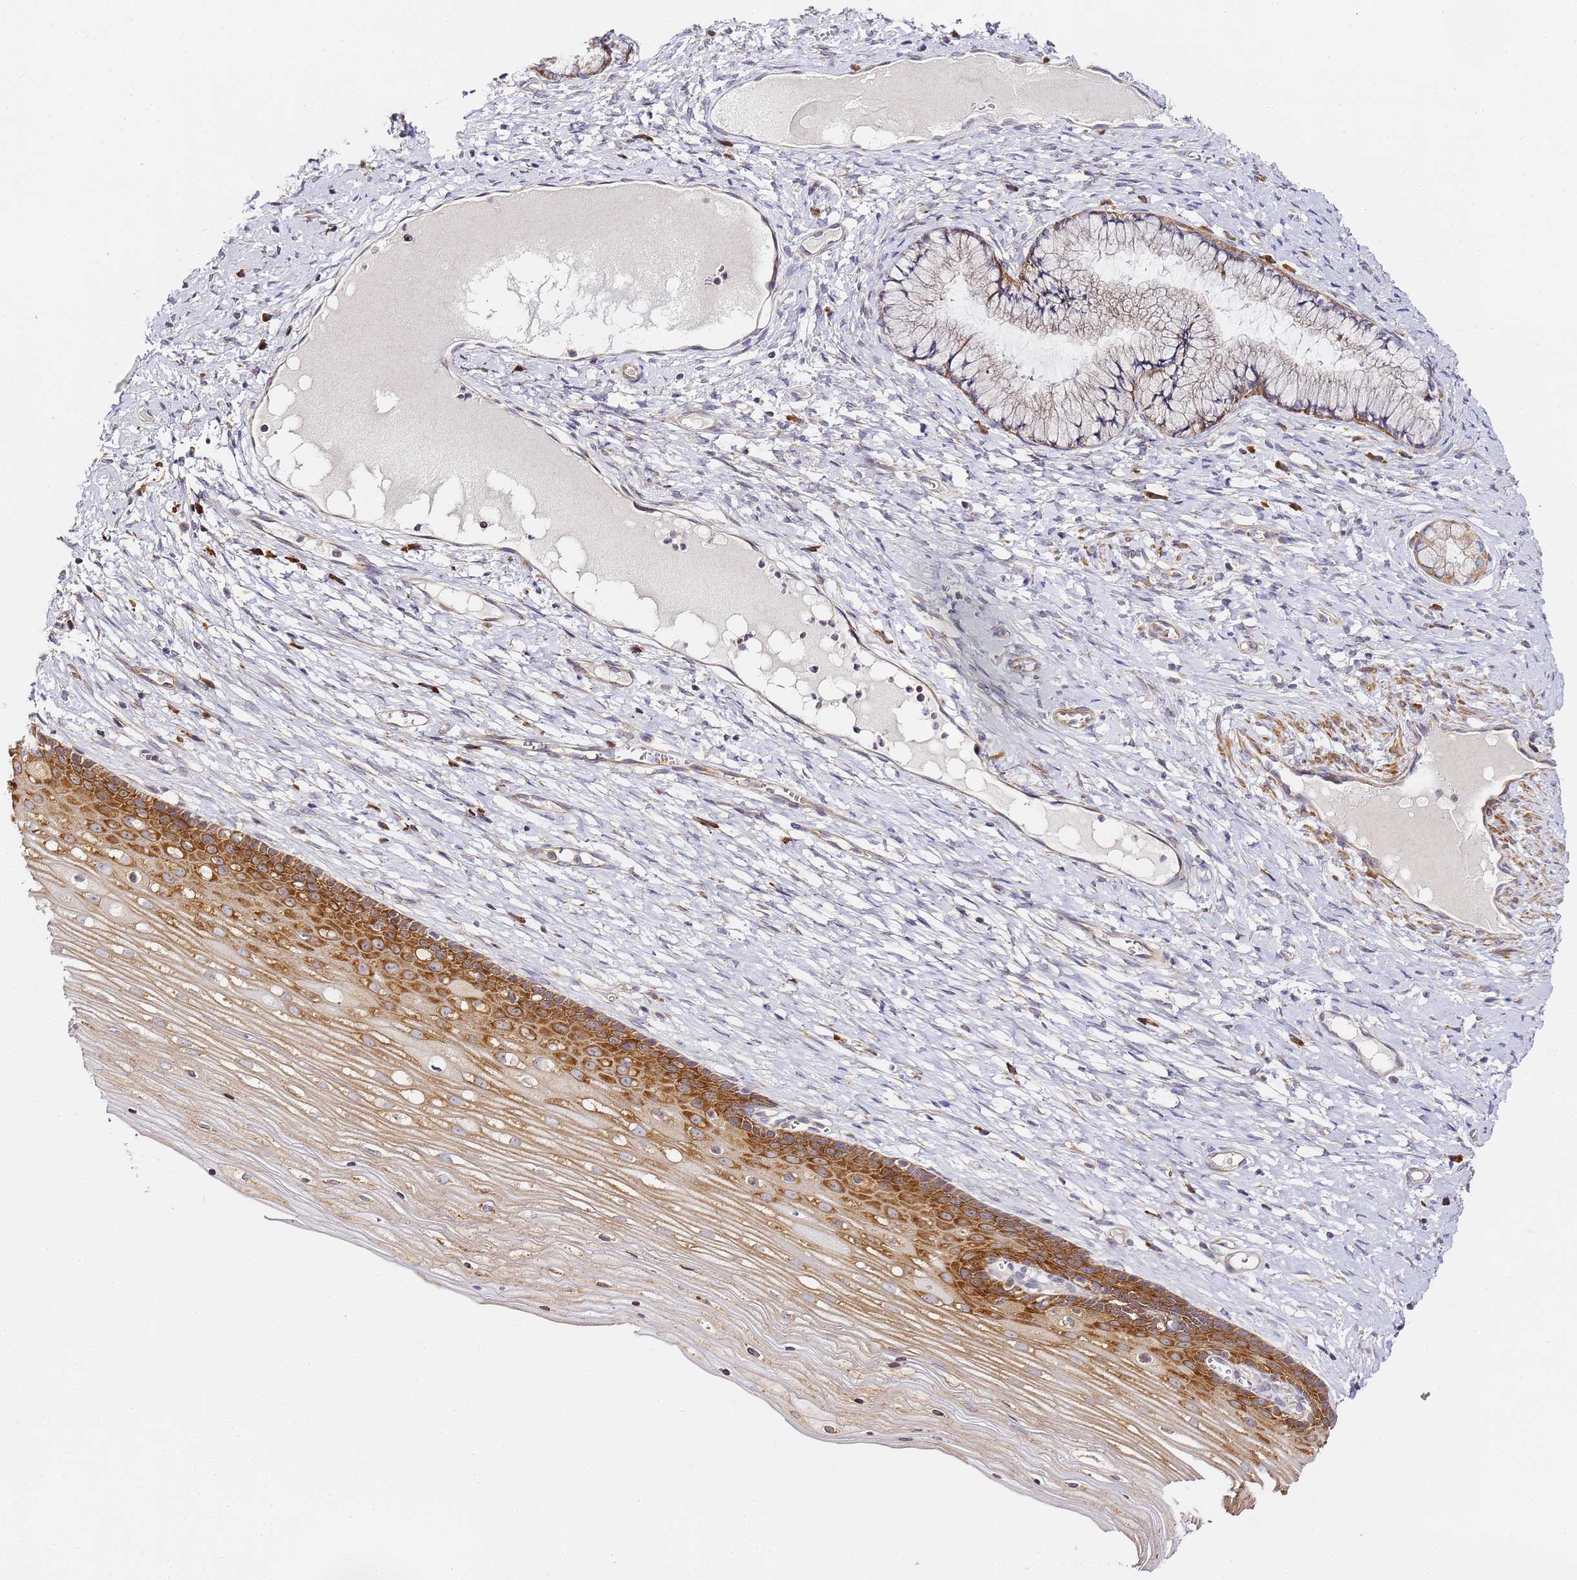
{"staining": {"intensity": "negative", "quantity": "none", "location": "none"}, "tissue": "cervix", "cell_type": "Glandular cells", "image_type": "normal", "snomed": [{"axis": "morphology", "description": "Normal tissue, NOS"}, {"axis": "topography", "description": "Cervix"}], "caption": "IHC of normal human cervix demonstrates no expression in glandular cells.", "gene": "RPL13A", "patient": {"sex": "female", "age": 42}}